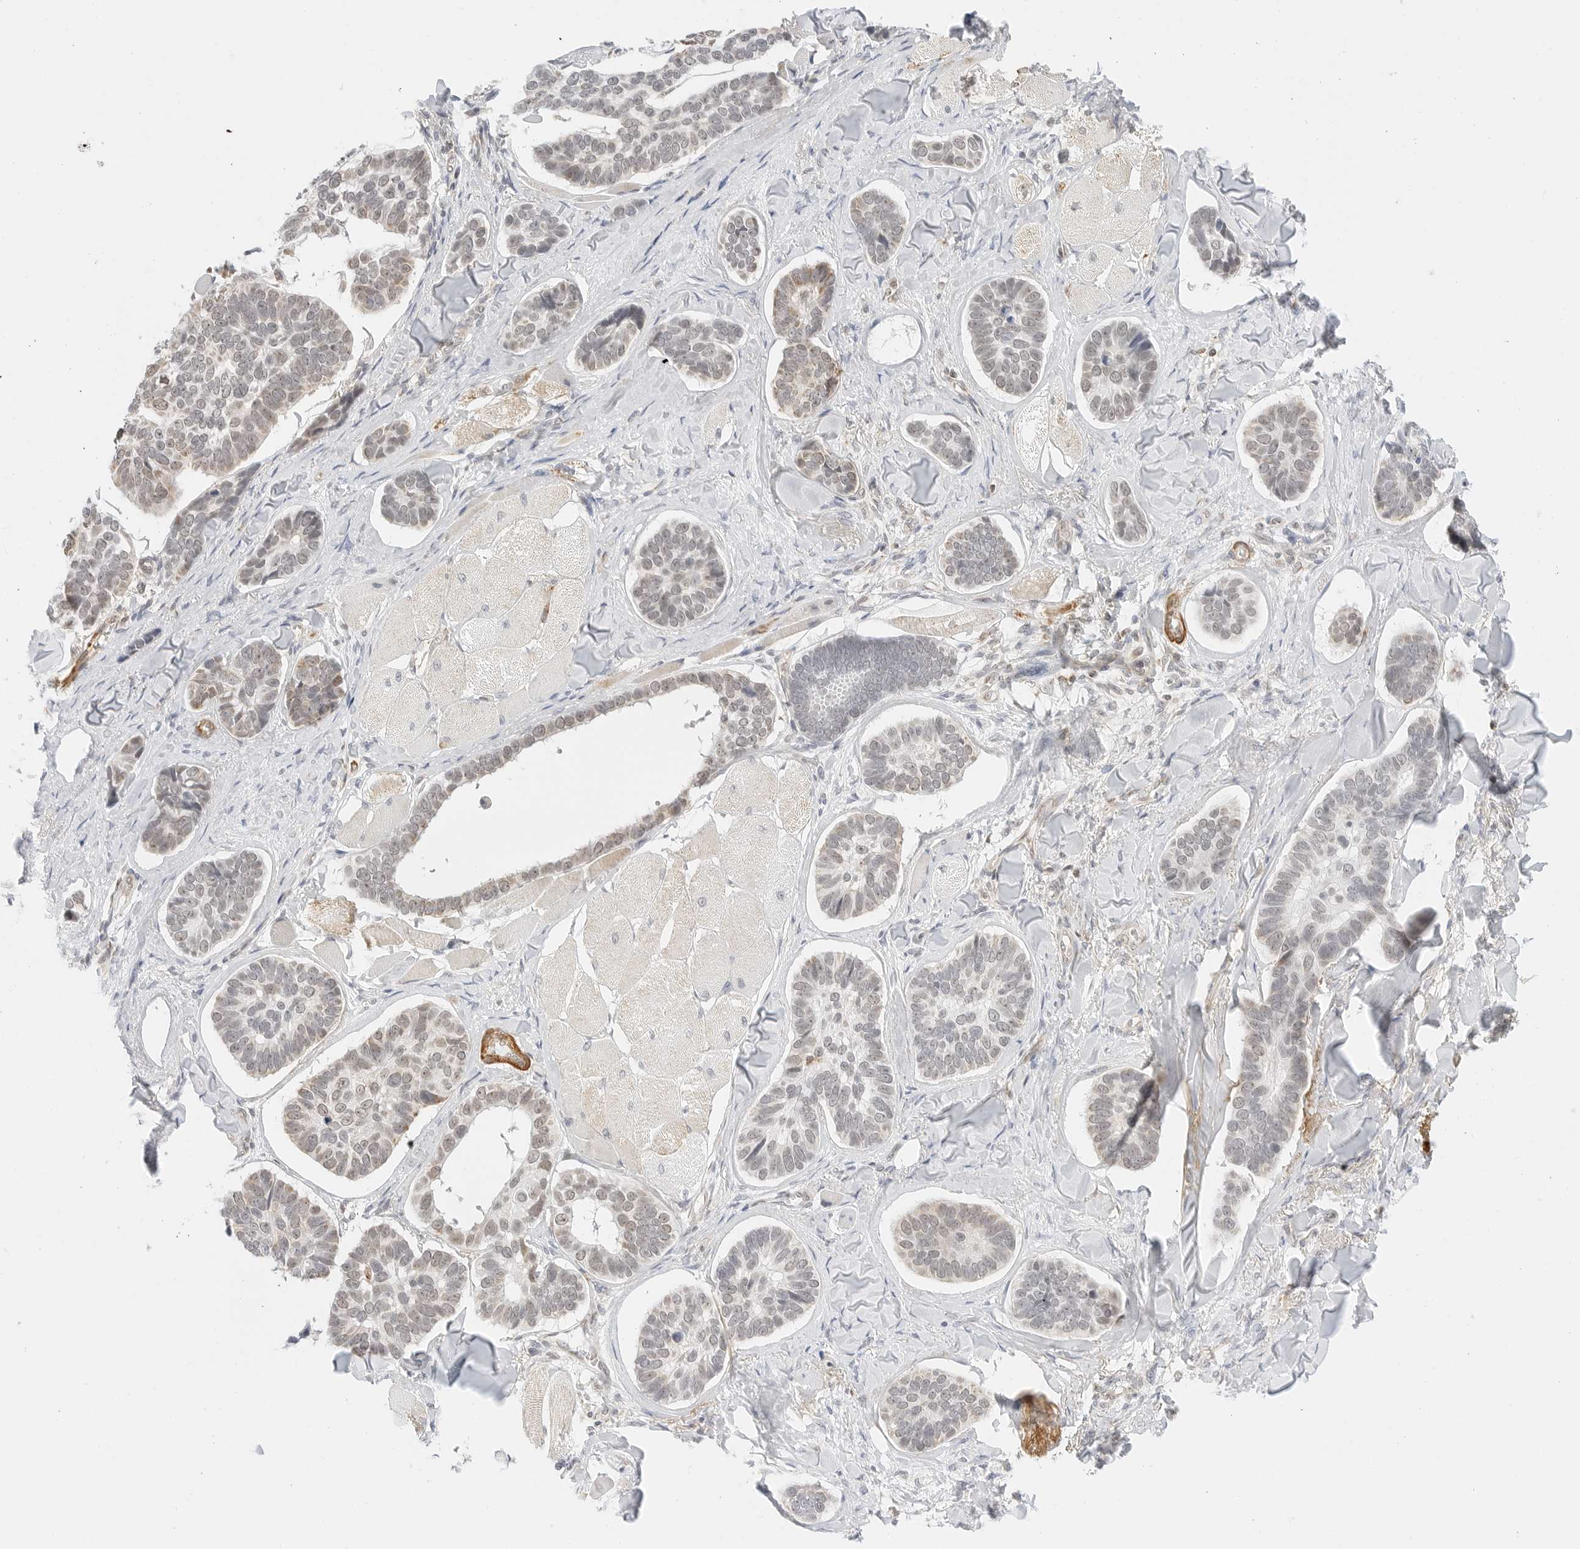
{"staining": {"intensity": "weak", "quantity": "<25%", "location": "cytoplasmic/membranous,nuclear"}, "tissue": "skin cancer", "cell_type": "Tumor cells", "image_type": "cancer", "snomed": [{"axis": "morphology", "description": "Basal cell carcinoma"}, {"axis": "topography", "description": "Skin"}], "caption": "Basal cell carcinoma (skin) was stained to show a protein in brown. There is no significant expression in tumor cells.", "gene": "GORAB", "patient": {"sex": "male", "age": 62}}